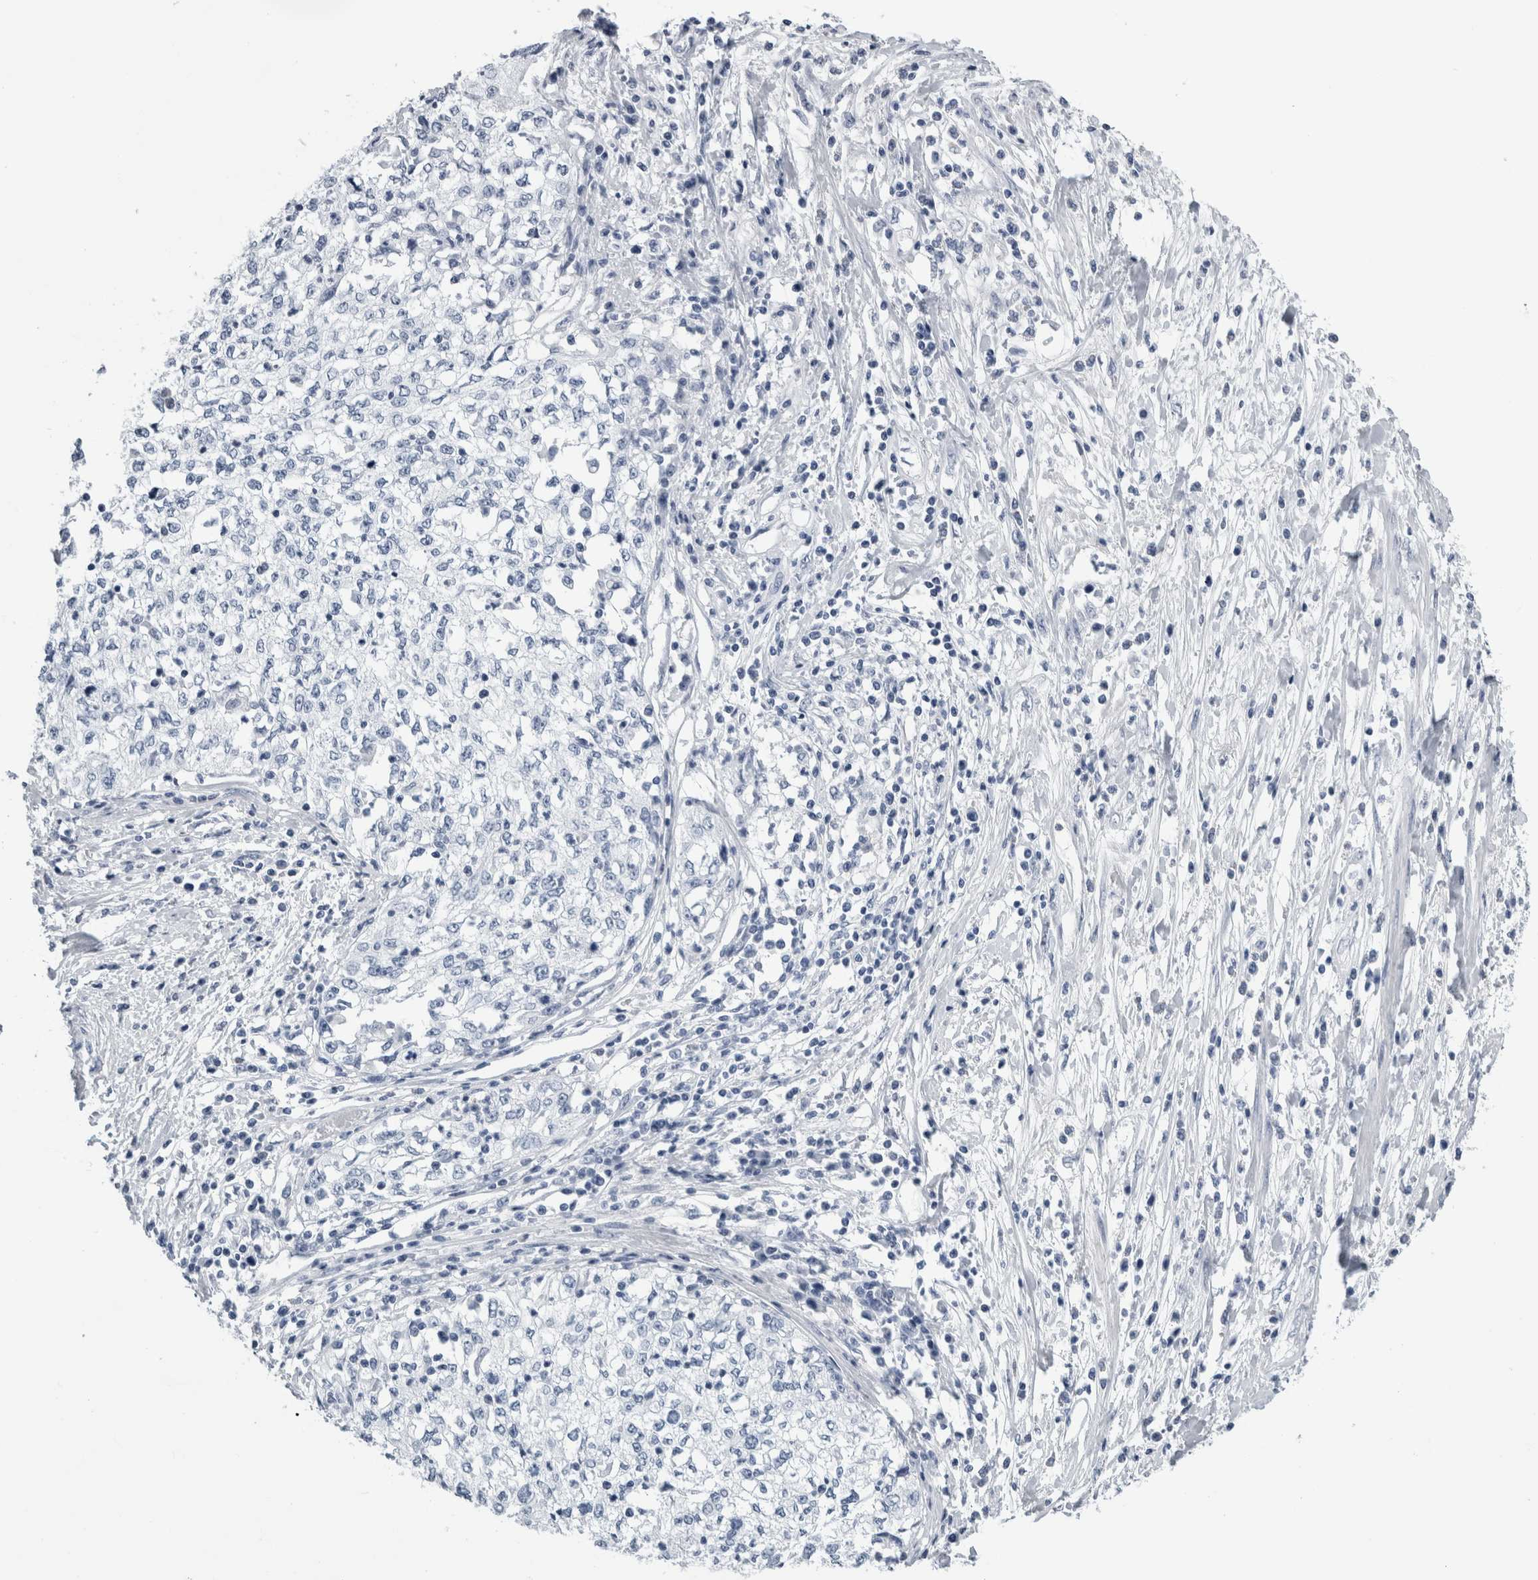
{"staining": {"intensity": "negative", "quantity": "none", "location": "none"}, "tissue": "cervical cancer", "cell_type": "Tumor cells", "image_type": "cancer", "snomed": [{"axis": "morphology", "description": "Squamous cell carcinoma, NOS"}, {"axis": "topography", "description": "Cervix"}], "caption": "Cervical squamous cell carcinoma was stained to show a protein in brown. There is no significant staining in tumor cells.", "gene": "ANKFY1", "patient": {"sex": "female", "age": 57}}